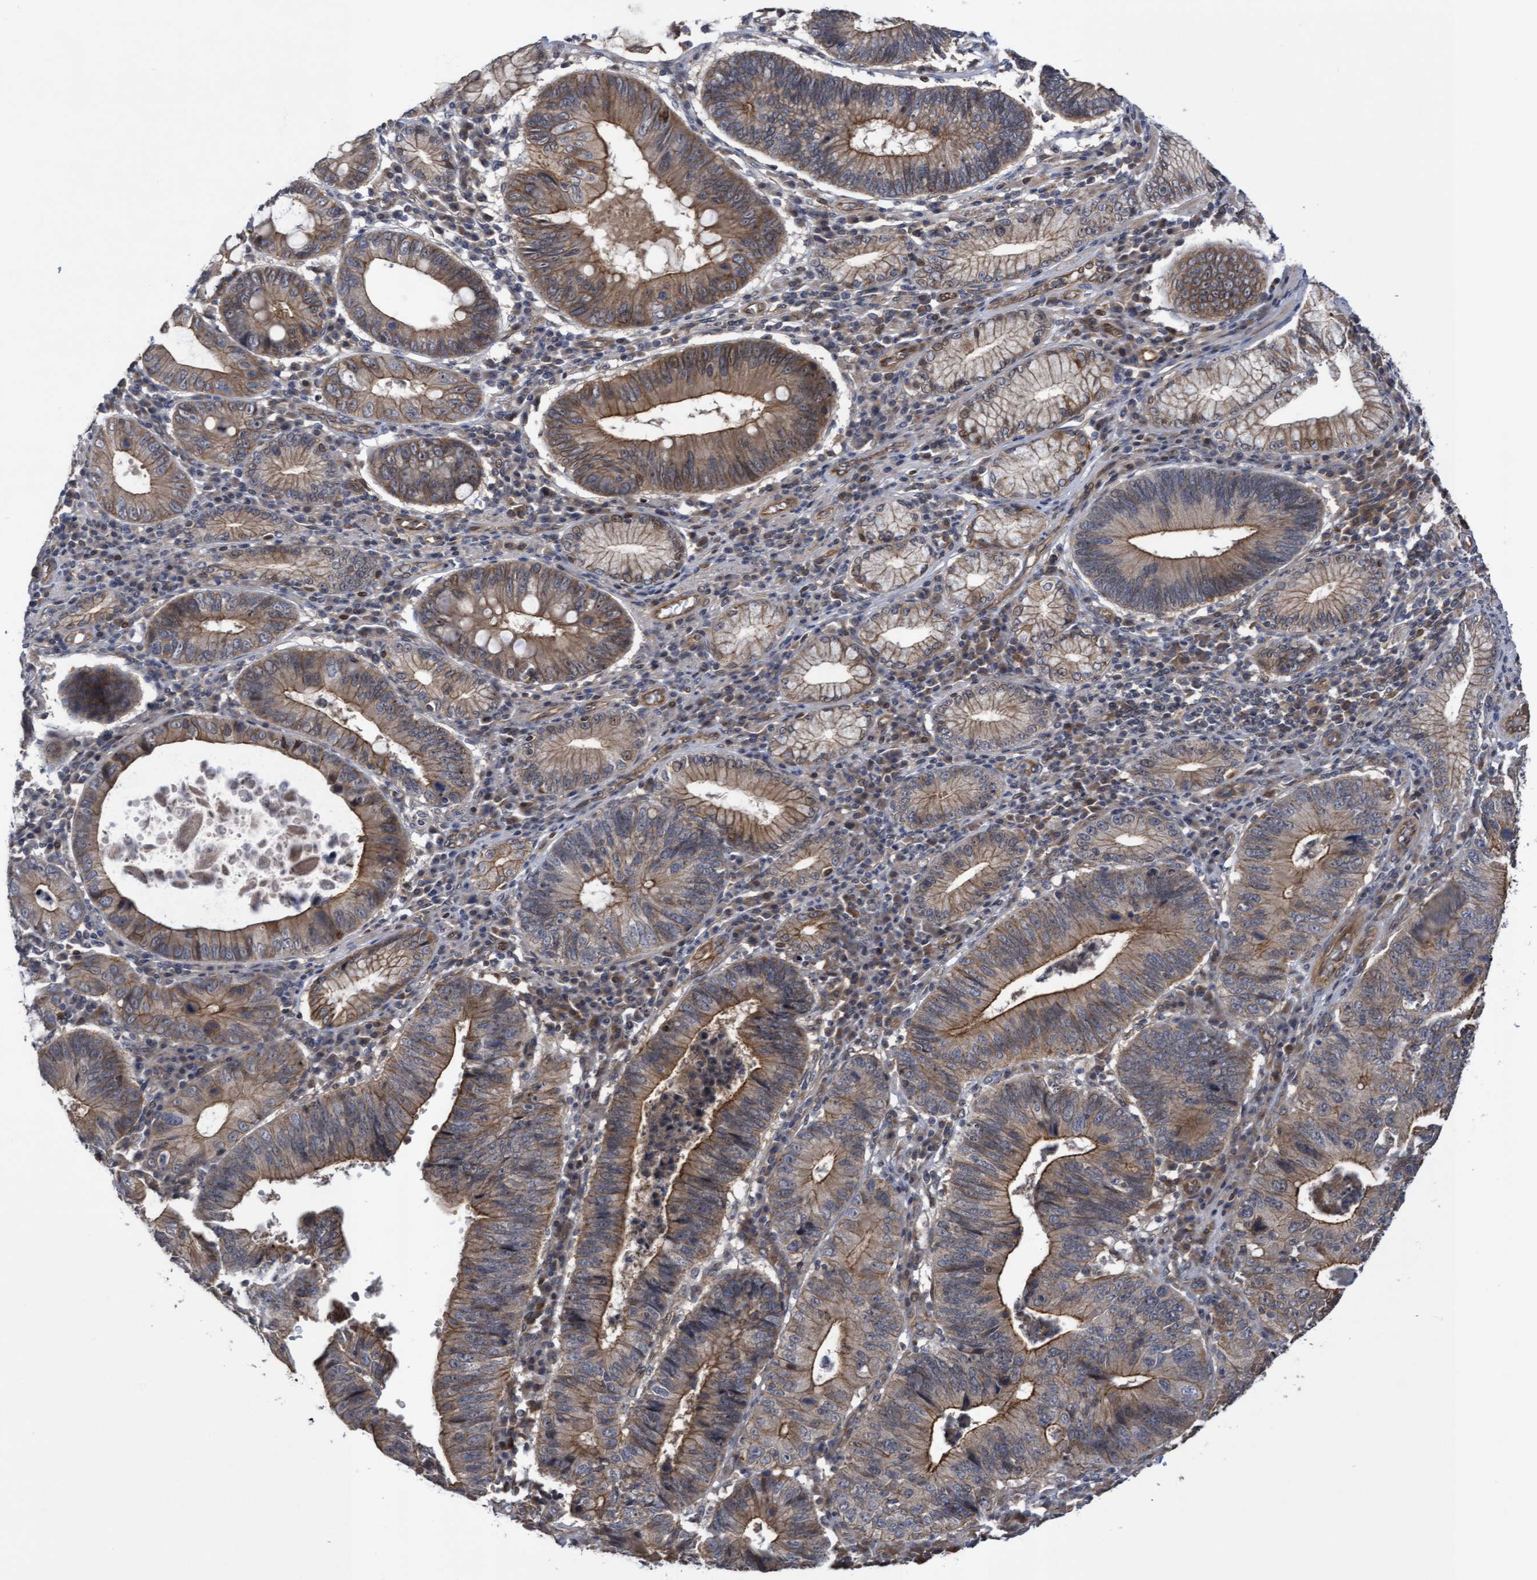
{"staining": {"intensity": "moderate", "quantity": ">75%", "location": "cytoplasmic/membranous"}, "tissue": "stomach cancer", "cell_type": "Tumor cells", "image_type": "cancer", "snomed": [{"axis": "morphology", "description": "Adenocarcinoma, NOS"}, {"axis": "topography", "description": "Stomach"}], "caption": "A brown stain labels moderate cytoplasmic/membranous expression of a protein in human stomach cancer (adenocarcinoma) tumor cells.", "gene": "COBL", "patient": {"sex": "male", "age": 59}}